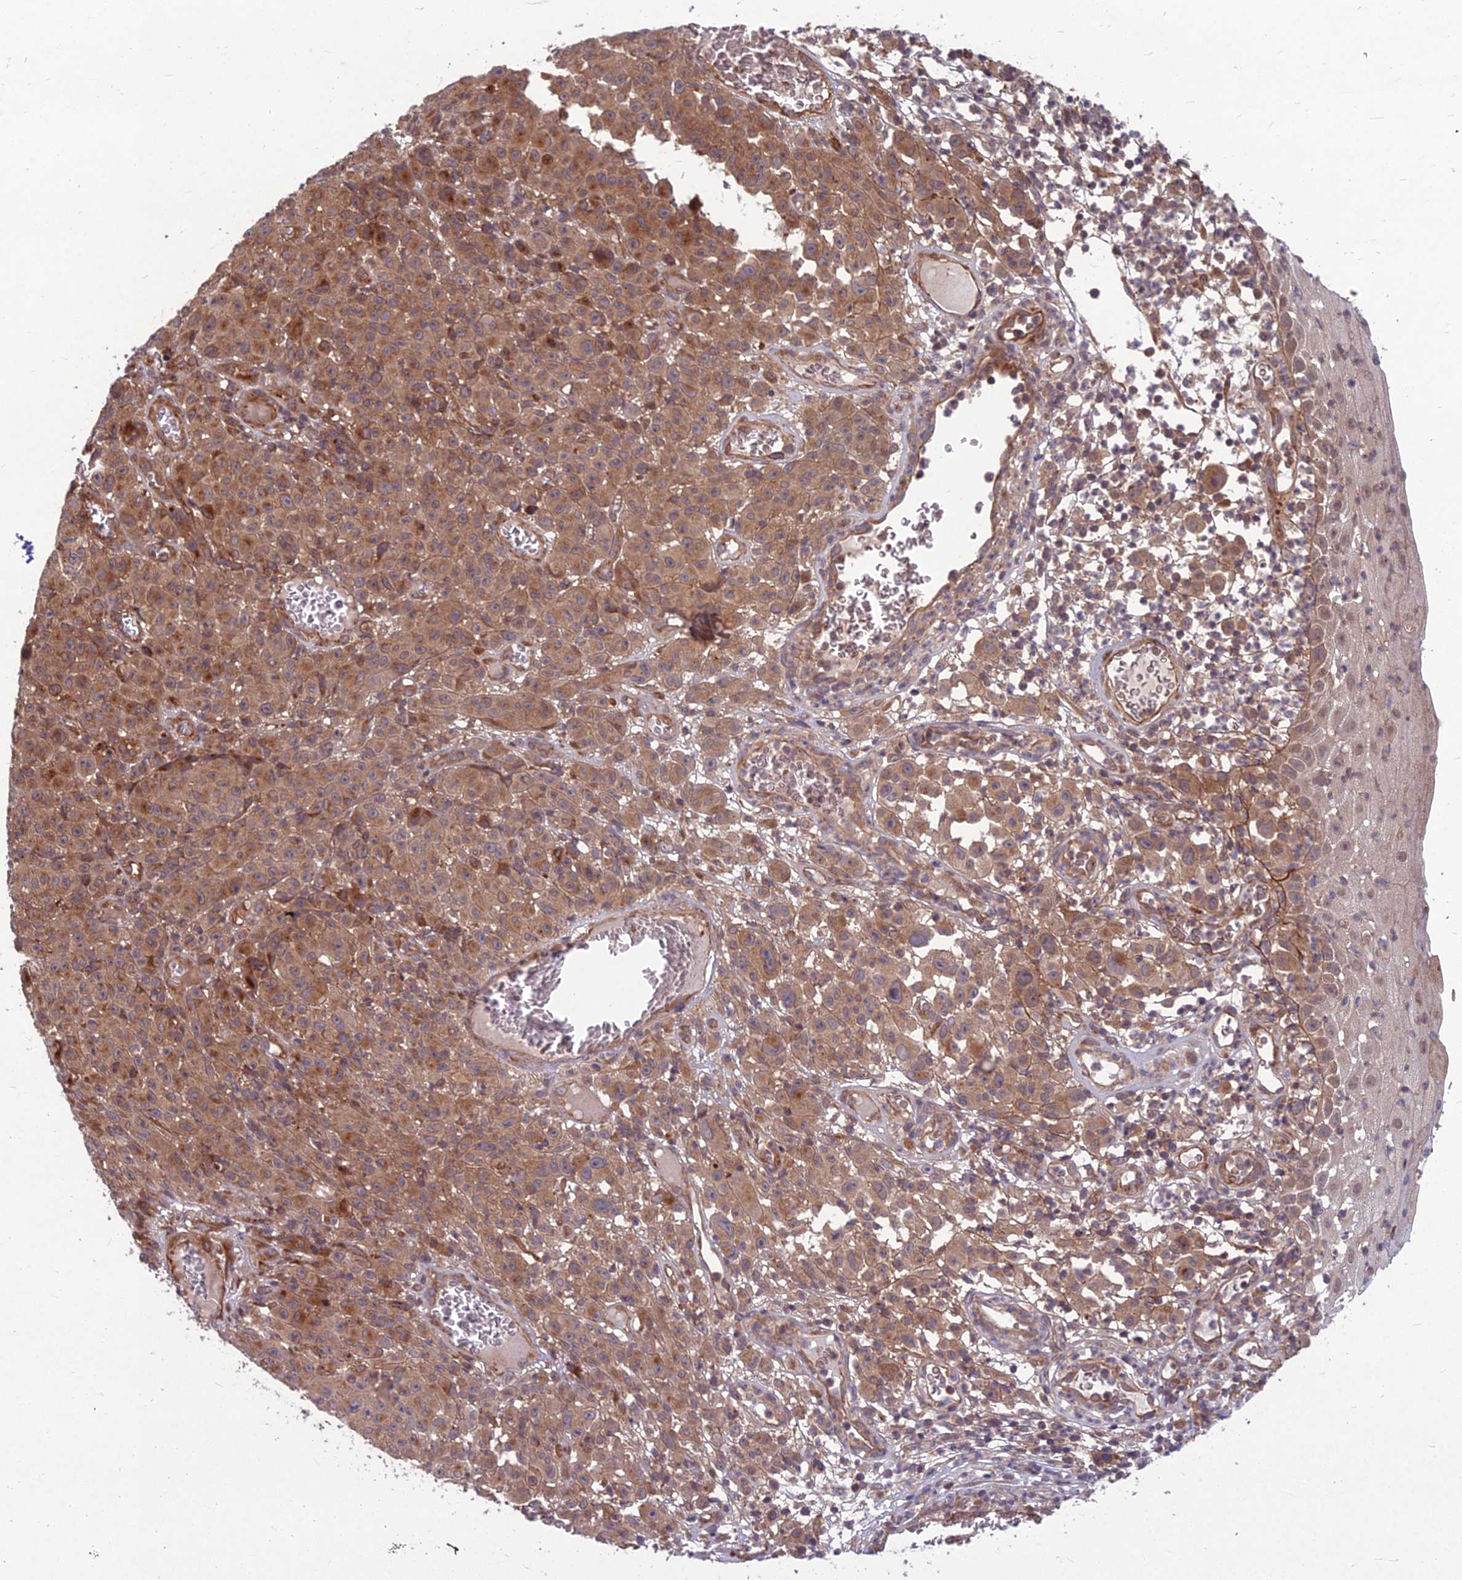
{"staining": {"intensity": "moderate", "quantity": ">75%", "location": "cytoplasmic/membranous"}, "tissue": "melanoma", "cell_type": "Tumor cells", "image_type": "cancer", "snomed": [{"axis": "morphology", "description": "Malignant melanoma, NOS"}, {"axis": "topography", "description": "Skin"}], "caption": "Immunohistochemistry (IHC) staining of melanoma, which demonstrates medium levels of moderate cytoplasmic/membranous staining in about >75% of tumor cells indicating moderate cytoplasmic/membranous protein expression. The staining was performed using DAB (3,3'-diaminobenzidine) (brown) for protein detection and nuclei were counterstained in hematoxylin (blue).", "gene": "MFSD8", "patient": {"sex": "female", "age": 82}}